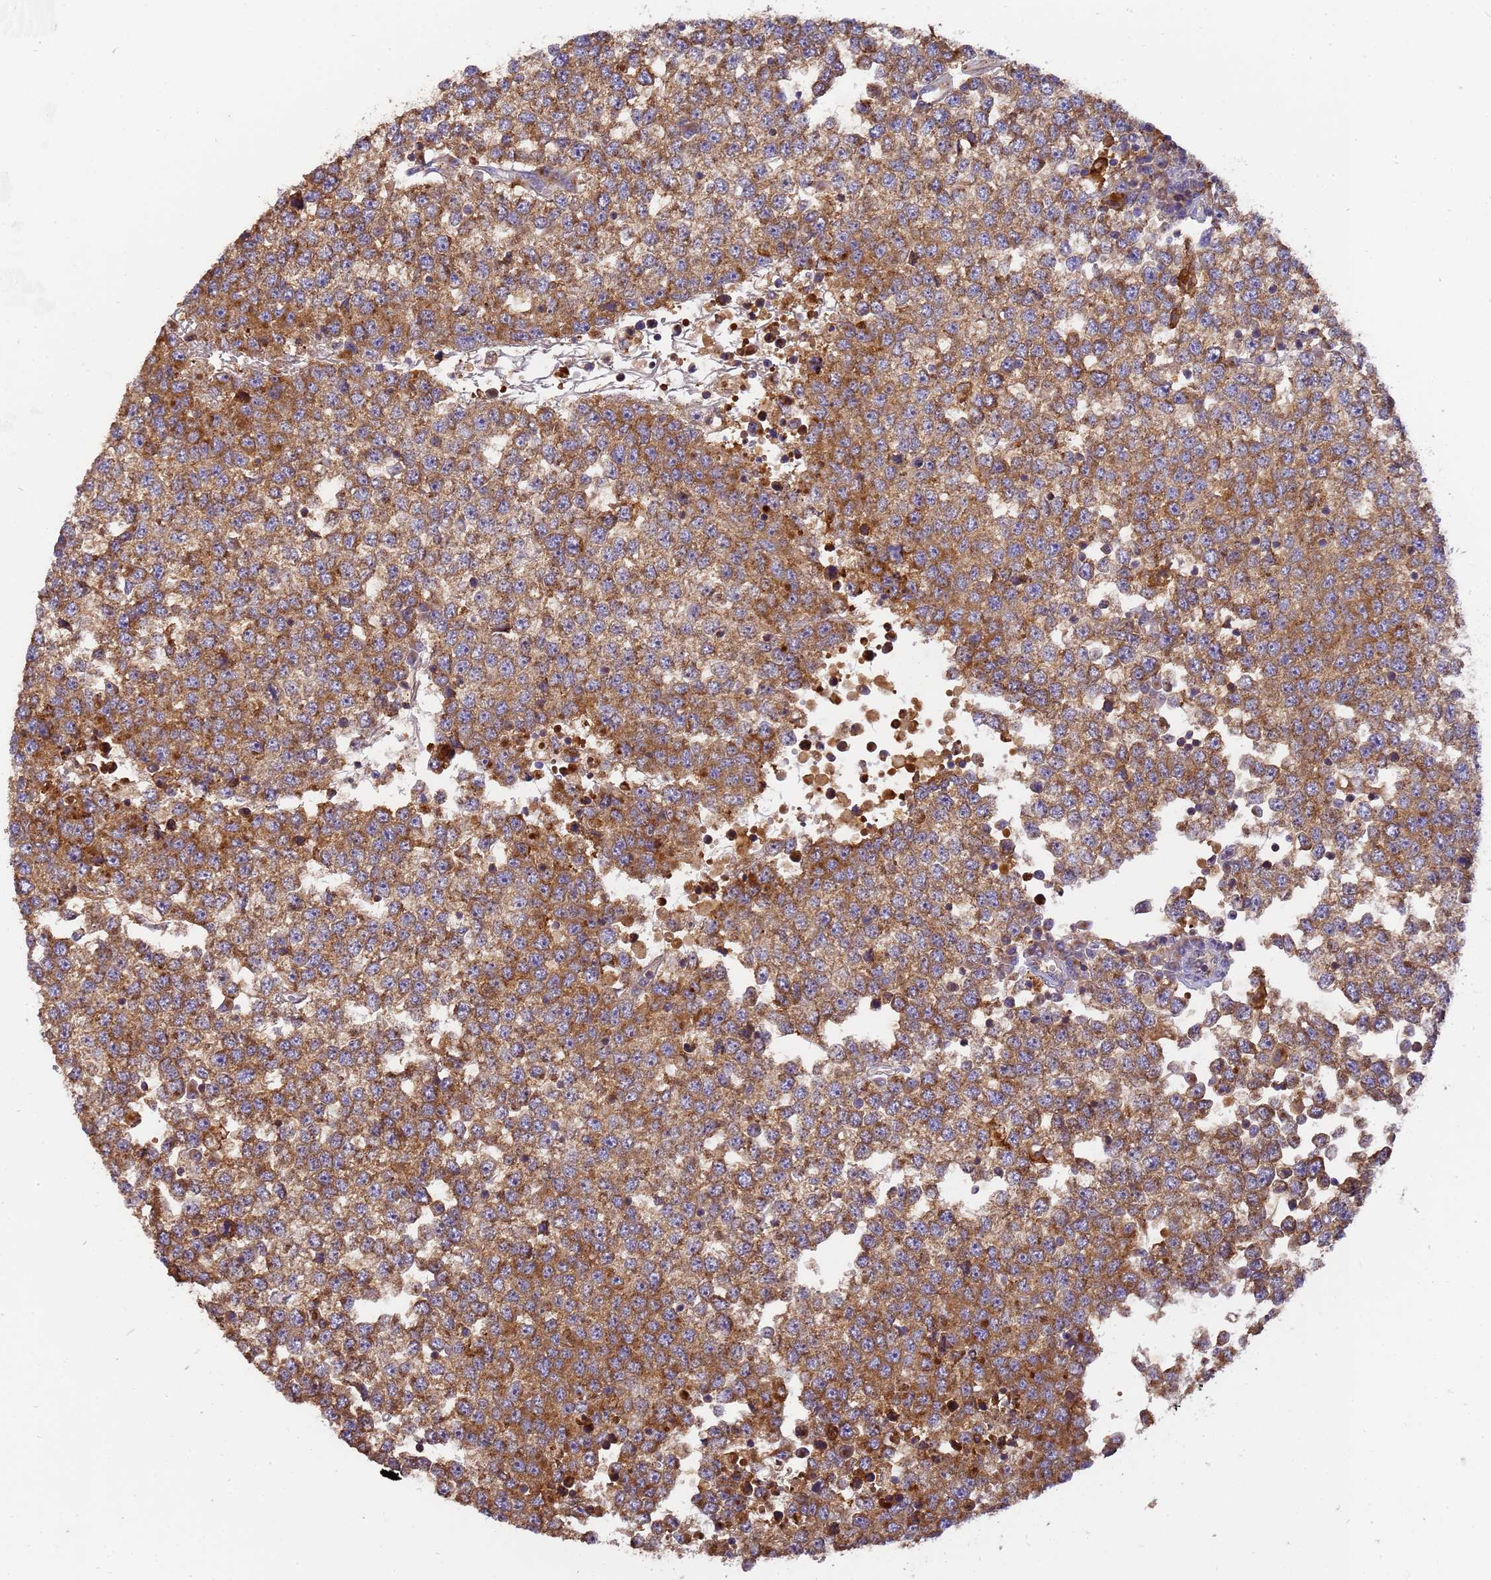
{"staining": {"intensity": "moderate", "quantity": ">75%", "location": "cytoplasmic/membranous"}, "tissue": "testis cancer", "cell_type": "Tumor cells", "image_type": "cancer", "snomed": [{"axis": "morphology", "description": "Seminoma, NOS"}, {"axis": "topography", "description": "Testis"}], "caption": "Moderate cytoplasmic/membranous staining is present in about >75% of tumor cells in testis cancer. (Brightfield microscopy of DAB IHC at high magnification).", "gene": "M6PR", "patient": {"sex": "male", "age": 65}}